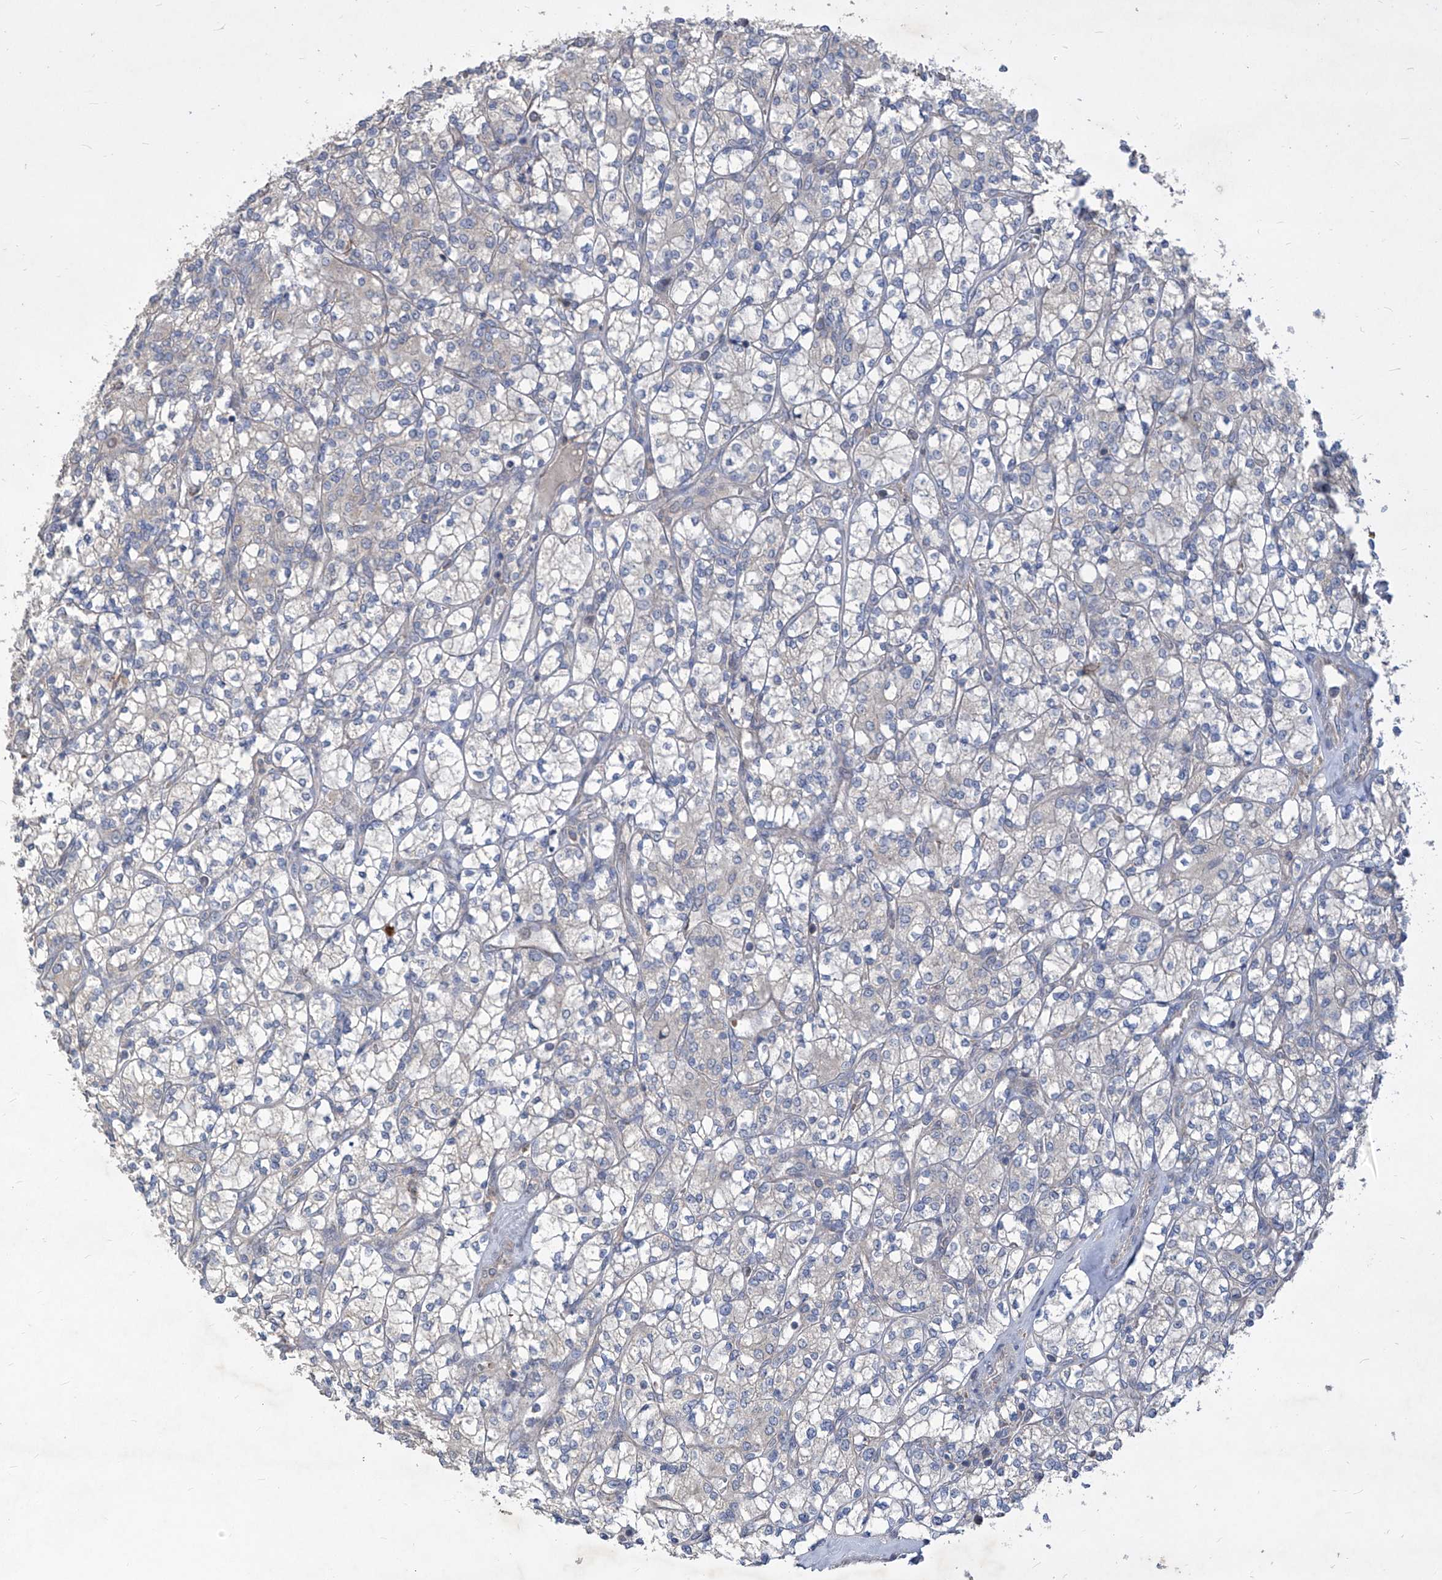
{"staining": {"intensity": "negative", "quantity": "none", "location": "none"}, "tissue": "renal cancer", "cell_type": "Tumor cells", "image_type": "cancer", "snomed": [{"axis": "morphology", "description": "Adenocarcinoma, NOS"}, {"axis": "topography", "description": "Kidney"}], "caption": "A high-resolution micrograph shows immunohistochemistry (IHC) staining of renal cancer (adenocarcinoma), which reveals no significant expression in tumor cells.", "gene": "COQ3", "patient": {"sex": "male", "age": 77}}